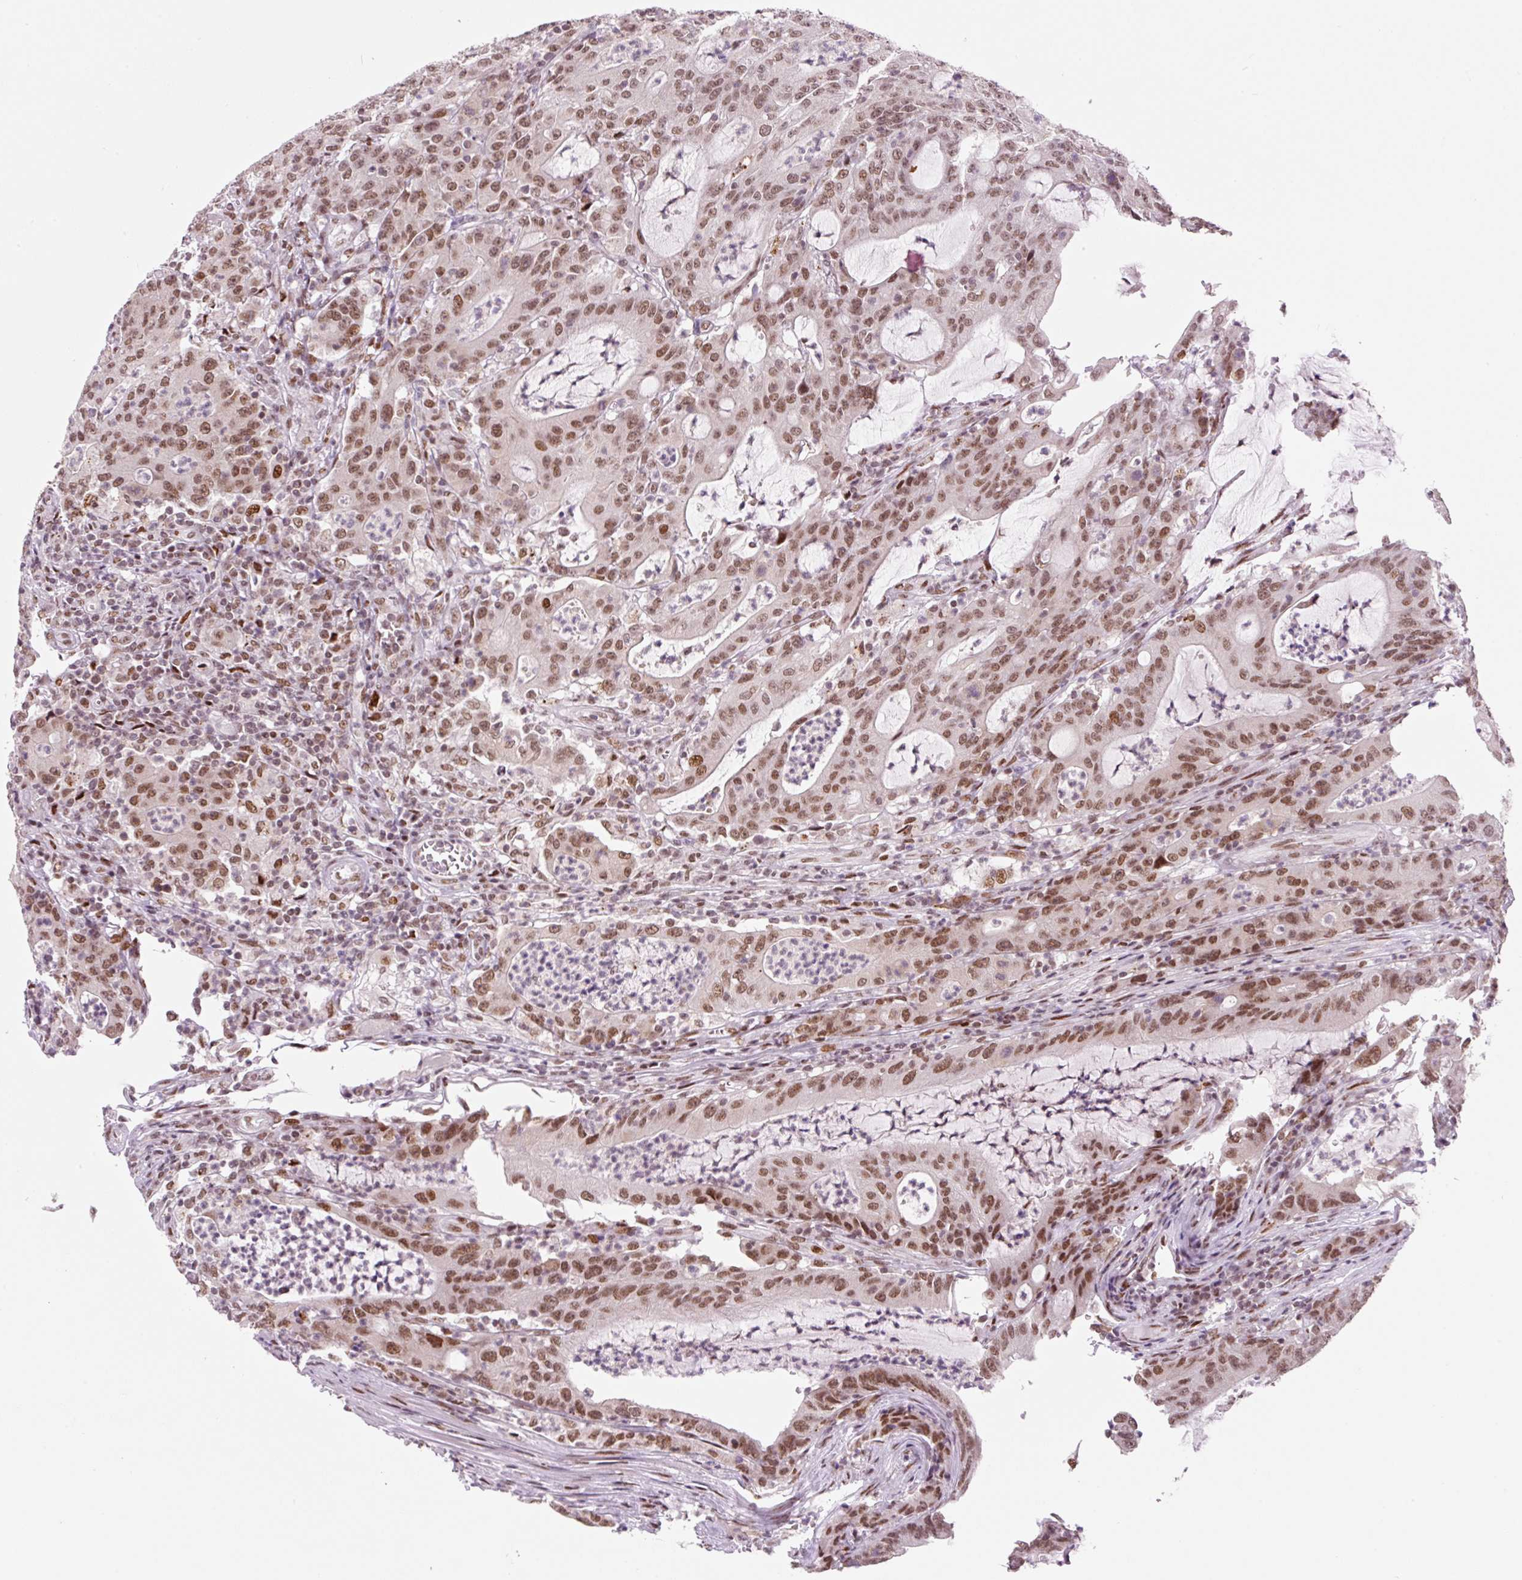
{"staining": {"intensity": "moderate", "quantity": ">75%", "location": "nuclear"}, "tissue": "colorectal cancer", "cell_type": "Tumor cells", "image_type": "cancer", "snomed": [{"axis": "morphology", "description": "Adenocarcinoma, NOS"}, {"axis": "topography", "description": "Colon"}], "caption": "Approximately >75% of tumor cells in colorectal adenocarcinoma exhibit moderate nuclear protein staining as visualized by brown immunohistochemical staining.", "gene": "CCNL2", "patient": {"sex": "male", "age": 83}}